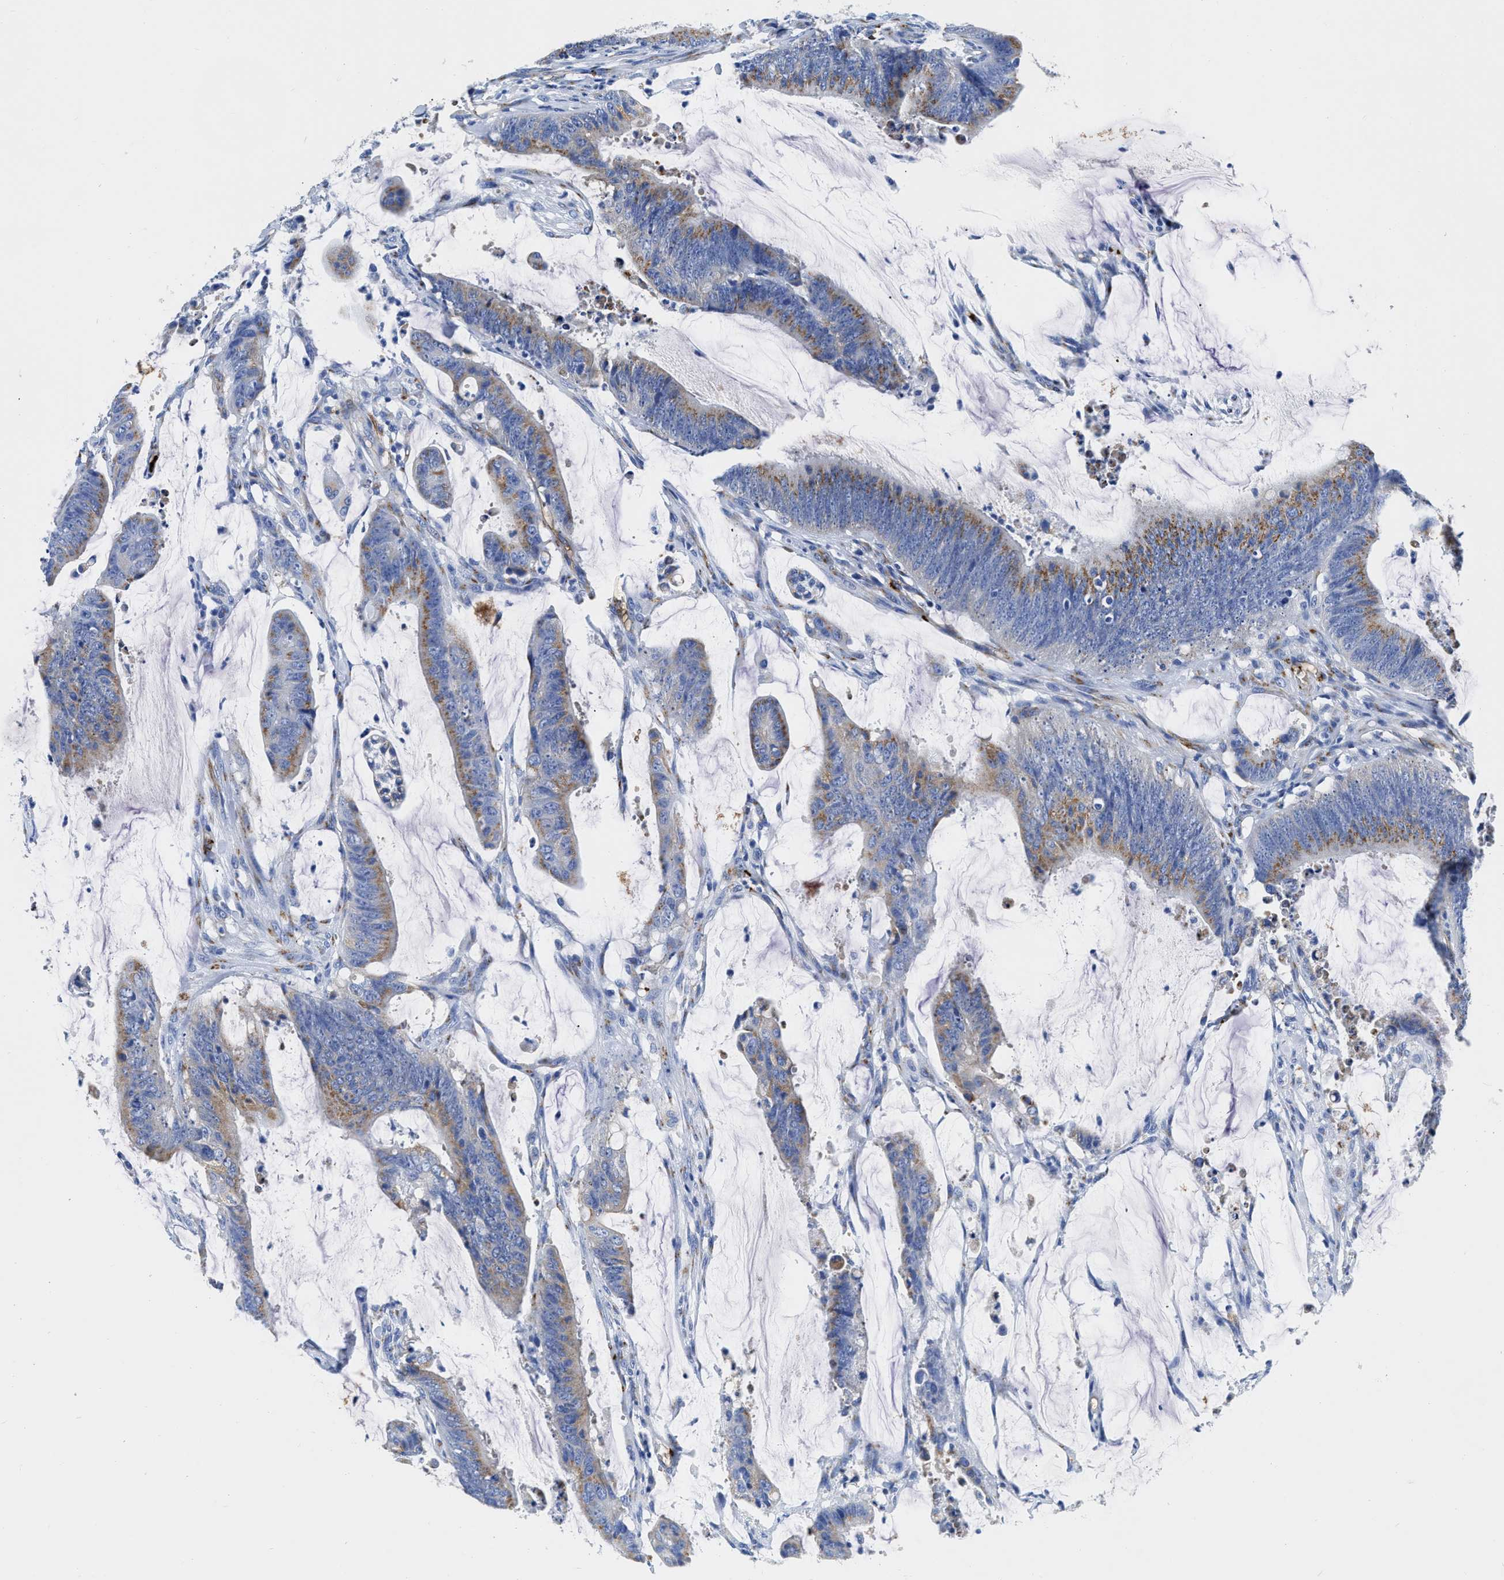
{"staining": {"intensity": "moderate", "quantity": "25%-75%", "location": "cytoplasmic/membranous"}, "tissue": "colorectal cancer", "cell_type": "Tumor cells", "image_type": "cancer", "snomed": [{"axis": "morphology", "description": "Adenocarcinoma, NOS"}, {"axis": "topography", "description": "Rectum"}], "caption": "Tumor cells show medium levels of moderate cytoplasmic/membranous expression in about 25%-75% of cells in colorectal cancer. The staining is performed using DAB brown chromogen to label protein expression. The nuclei are counter-stained blue using hematoxylin.", "gene": "TVP23B", "patient": {"sex": "female", "age": 66}}